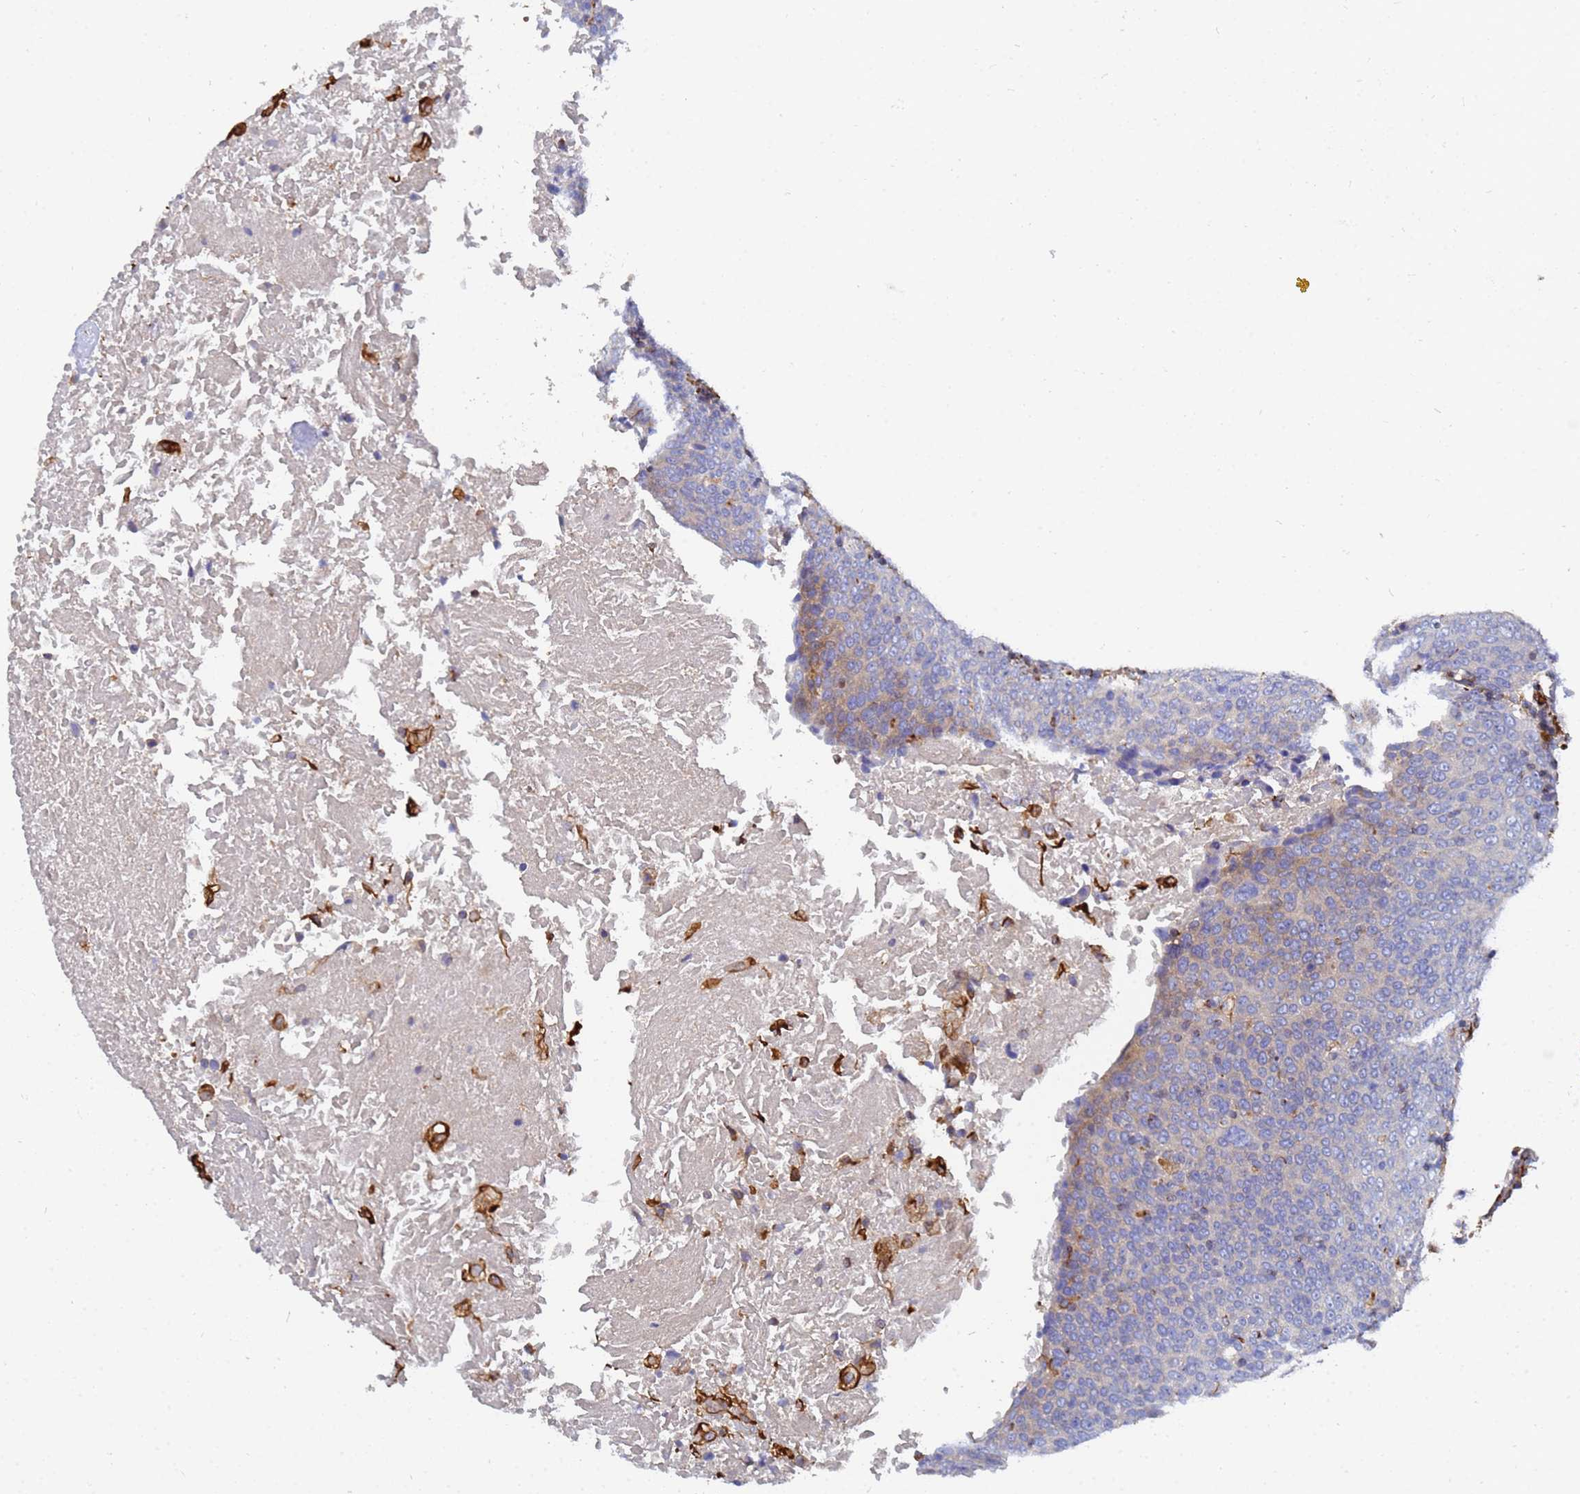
{"staining": {"intensity": "negative", "quantity": "none", "location": "none"}, "tissue": "head and neck cancer", "cell_type": "Tumor cells", "image_type": "cancer", "snomed": [{"axis": "morphology", "description": "Squamous cell carcinoma, NOS"}, {"axis": "morphology", "description": "Squamous cell carcinoma, metastatic, NOS"}, {"axis": "topography", "description": "Lymph node"}, {"axis": "topography", "description": "Head-Neck"}], "caption": "IHC of human metastatic squamous cell carcinoma (head and neck) reveals no positivity in tumor cells. (DAB immunohistochemistry visualized using brightfield microscopy, high magnification).", "gene": "SYT13", "patient": {"sex": "male", "age": 62}}